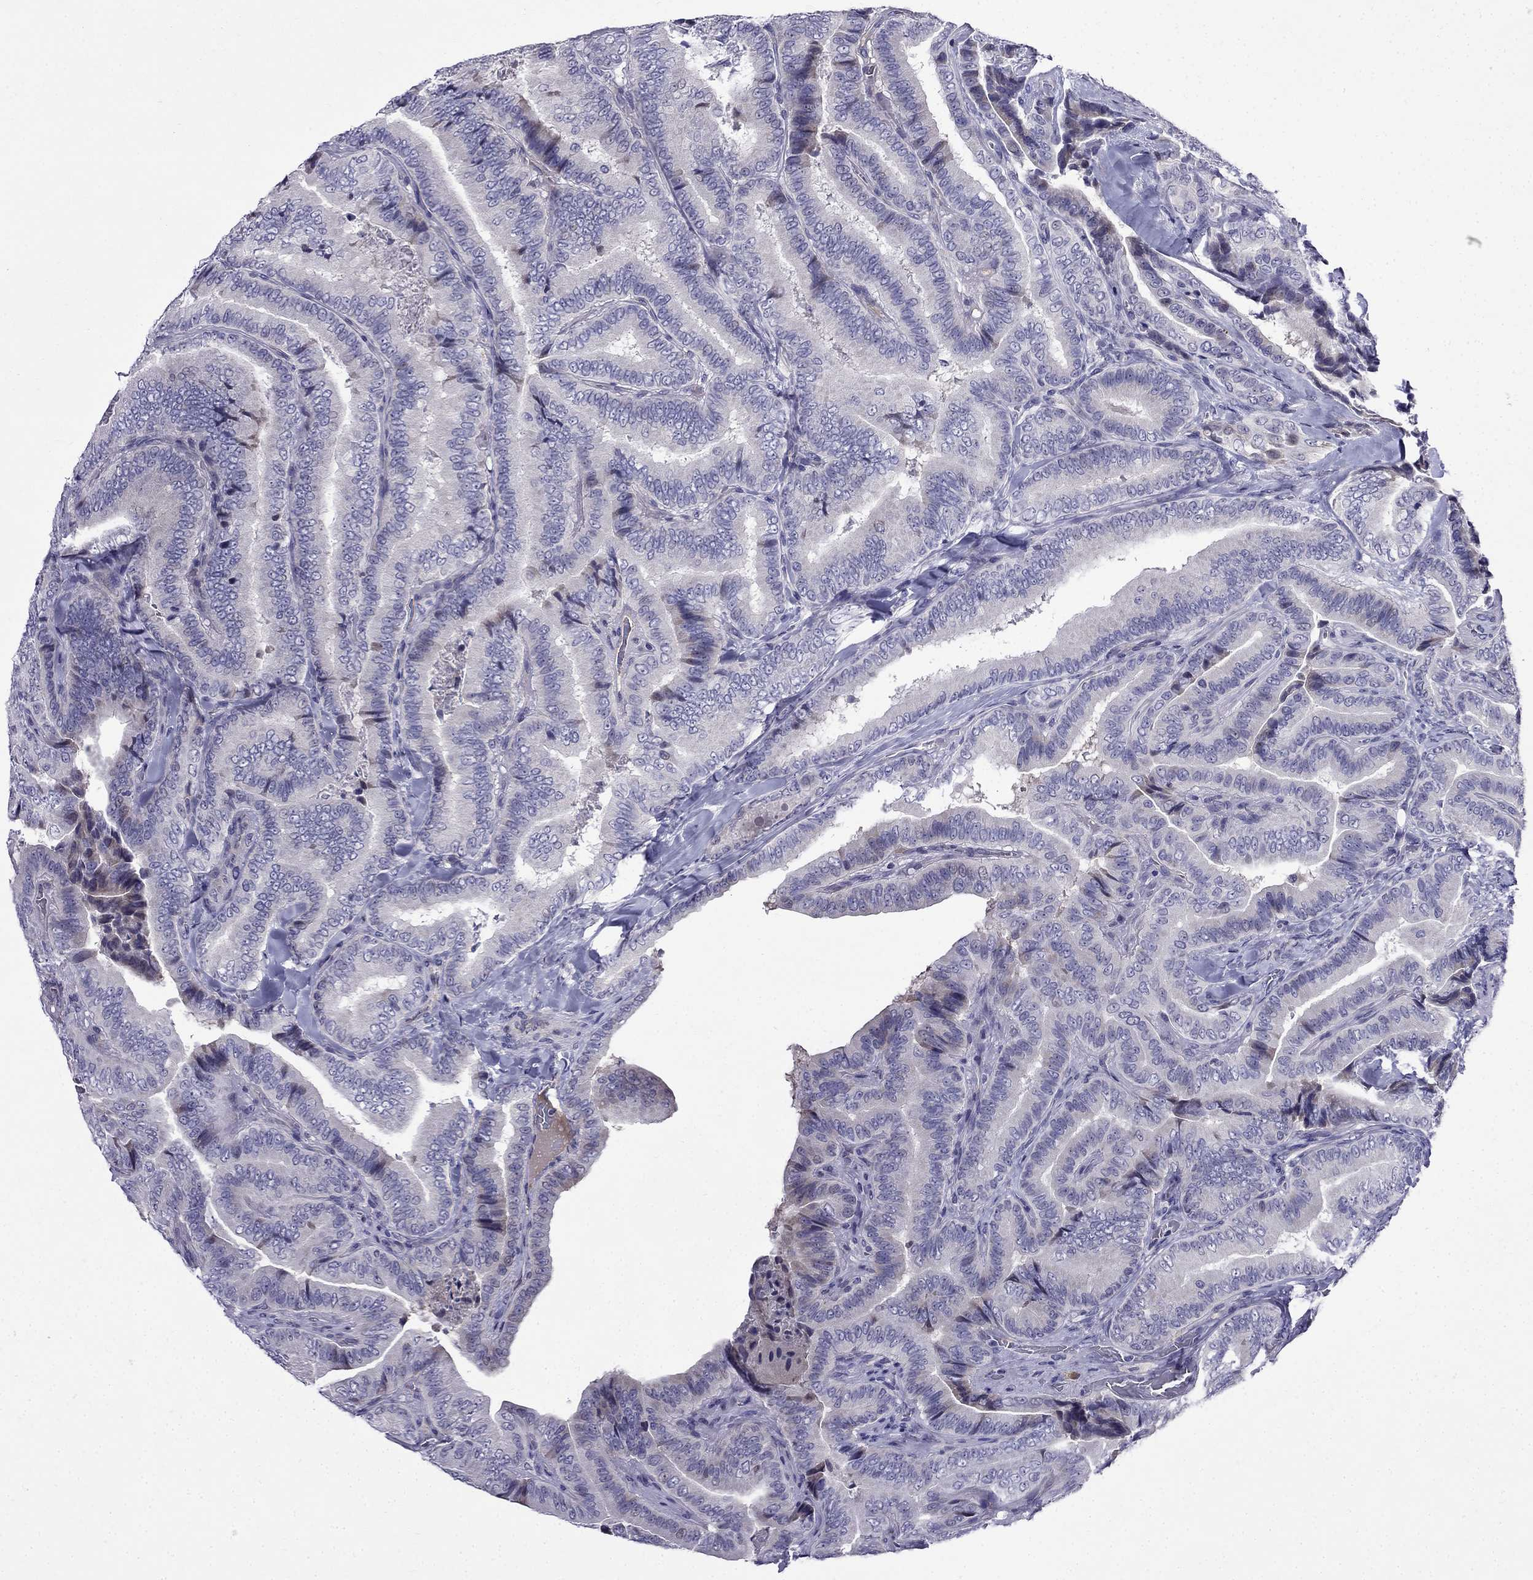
{"staining": {"intensity": "negative", "quantity": "none", "location": "none"}, "tissue": "thyroid cancer", "cell_type": "Tumor cells", "image_type": "cancer", "snomed": [{"axis": "morphology", "description": "Papillary adenocarcinoma, NOS"}, {"axis": "topography", "description": "Thyroid gland"}], "caption": "Immunohistochemical staining of human thyroid cancer shows no significant staining in tumor cells.", "gene": "PI16", "patient": {"sex": "male", "age": 61}}